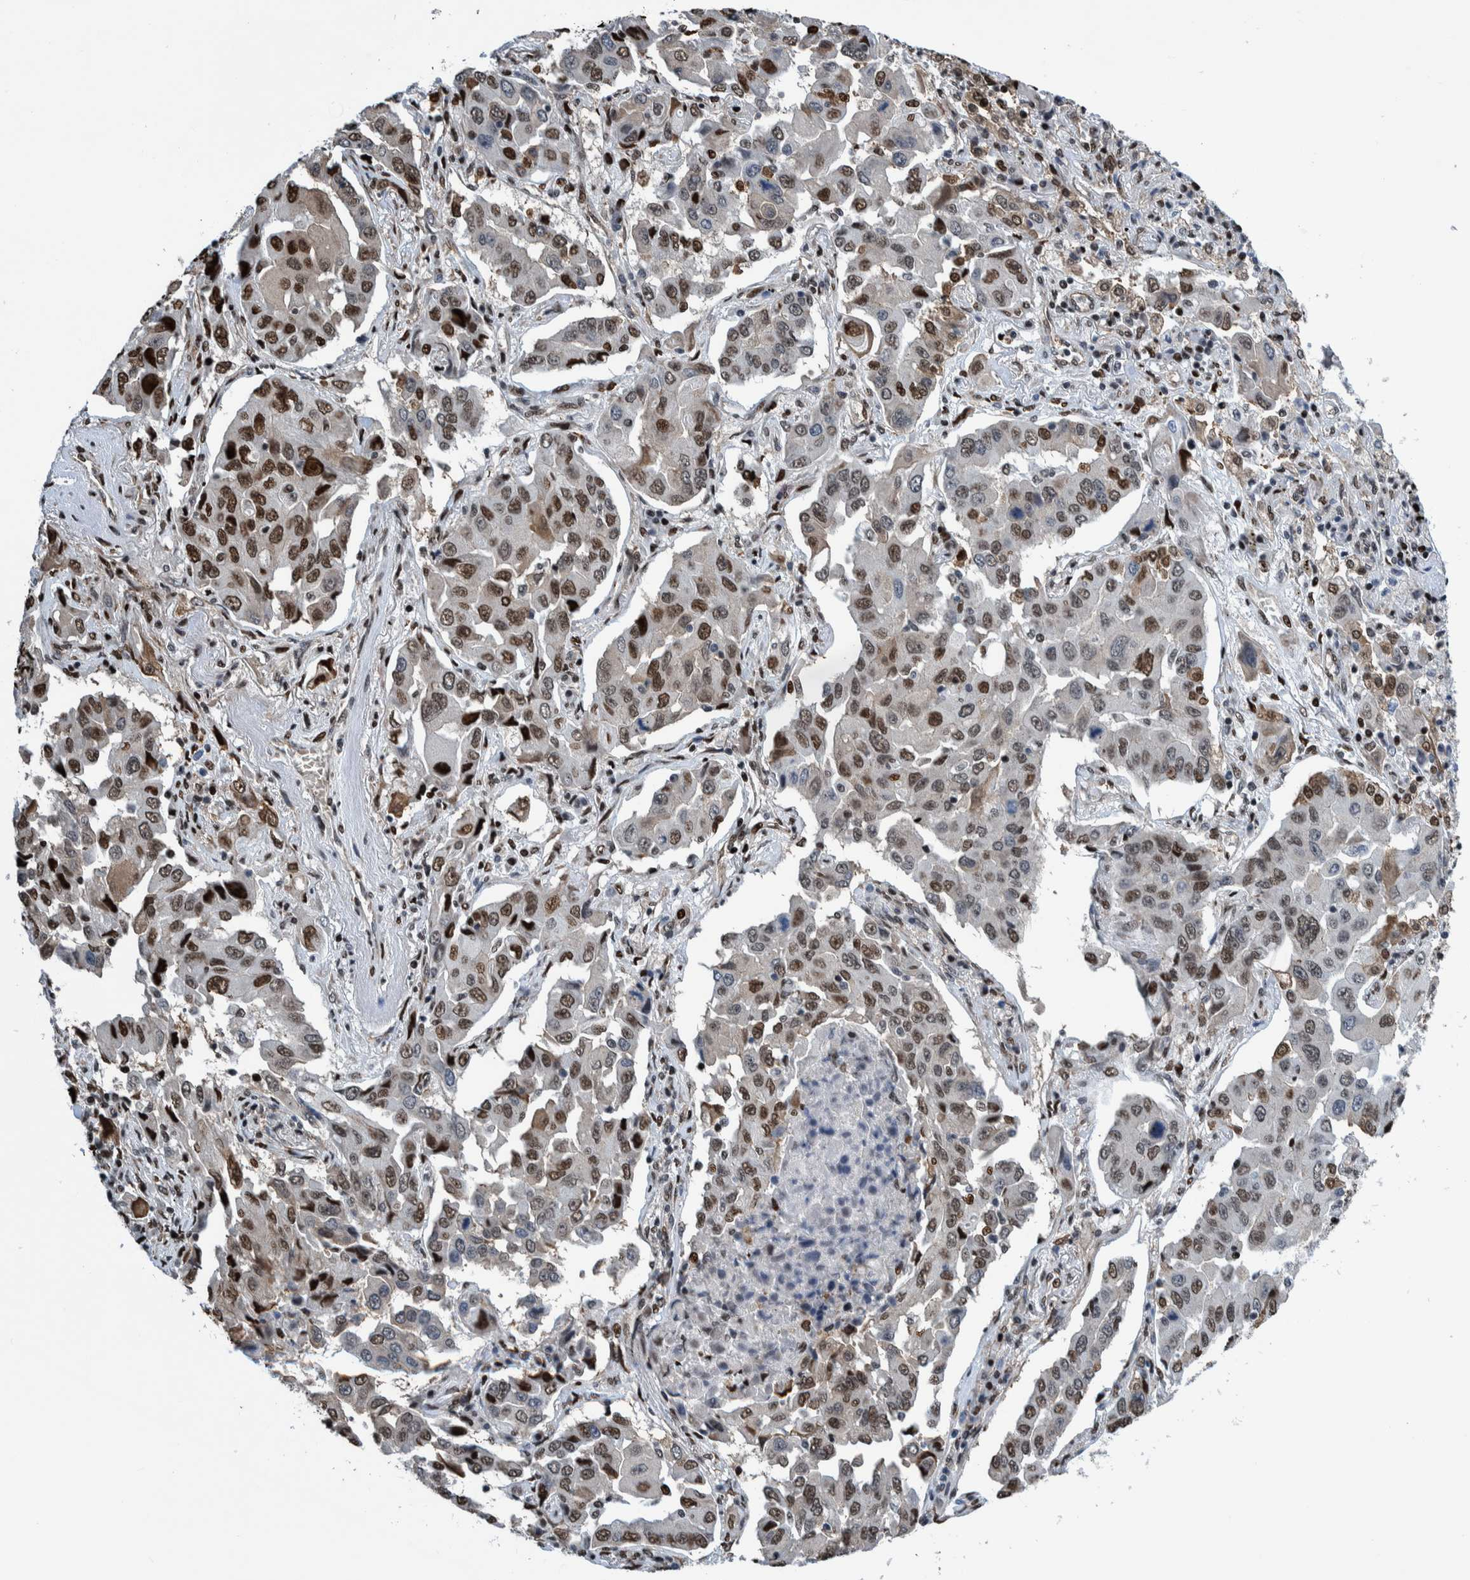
{"staining": {"intensity": "strong", "quantity": "25%-75%", "location": "nuclear"}, "tissue": "lung cancer", "cell_type": "Tumor cells", "image_type": "cancer", "snomed": [{"axis": "morphology", "description": "Adenocarcinoma, NOS"}, {"axis": "topography", "description": "Lung"}], "caption": "The micrograph displays a brown stain indicating the presence of a protein in the nuclear of tumor cells in lung cancer. (DAB (3,3'-diaminobenzidine) IHC with brightfield microscopy, high magnification).", "gene": "HEATR9", "patient": {"sex": "female", "age": 65}}